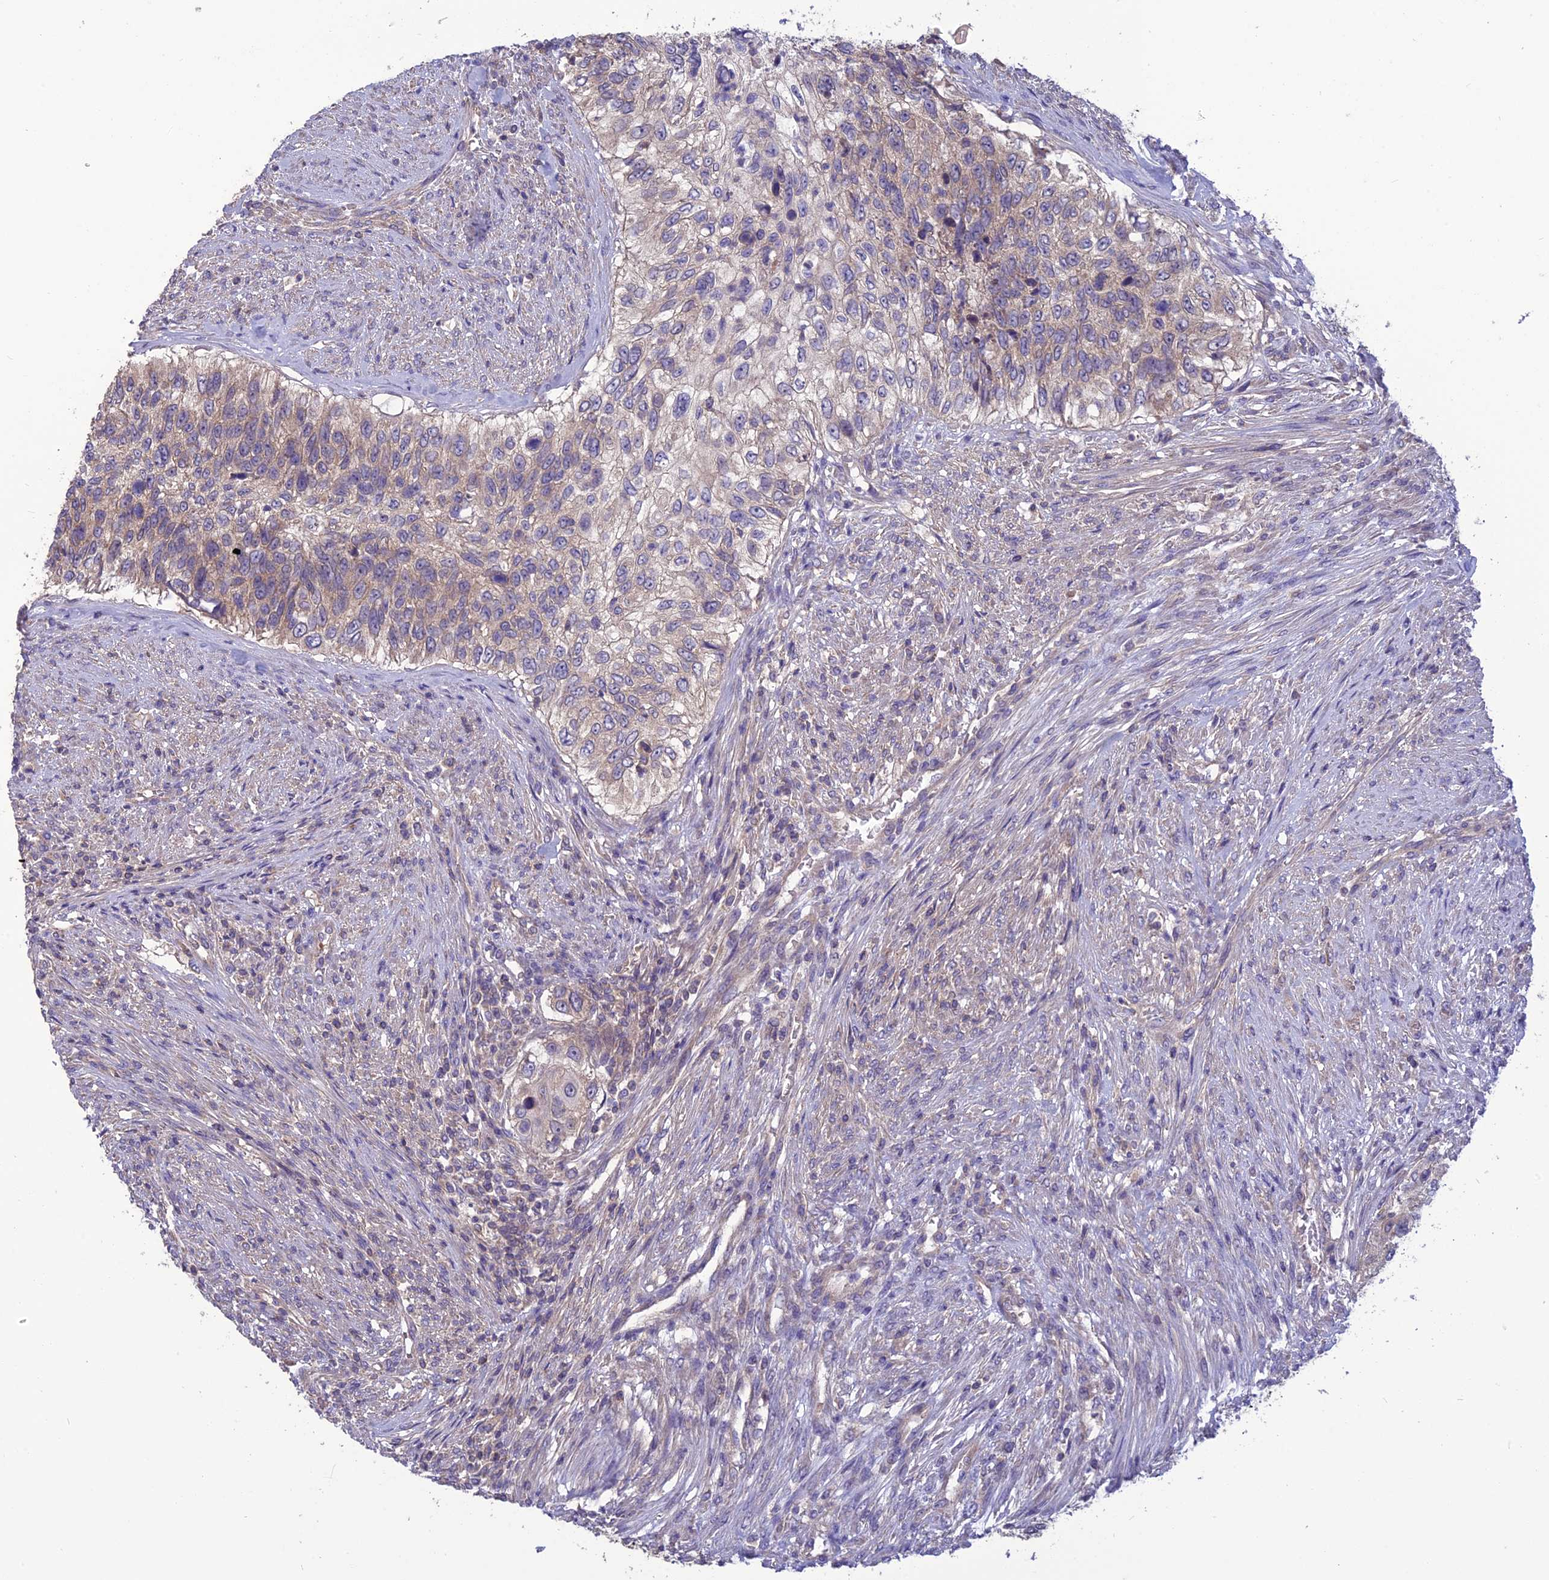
{"staining": {"intensity": "weak", "quantity": "<25%", "location": "cytoplasmic/membranous"}, "tissue": "urothelial cancer", "cell_type": "Tumor cells", "image_type": "cancer", "snomed": [{"axis": "morphology", "description": "Urothelial carcinoma, High grade"}, {"axis": "topography", "description": "Urinary bladder"}], "caption": "Immunohistochemistry of urothelial cancer shows no staining in tumor cells.", "gene": "PSMF1", "patient": {"sex": "female", "age": 60}}